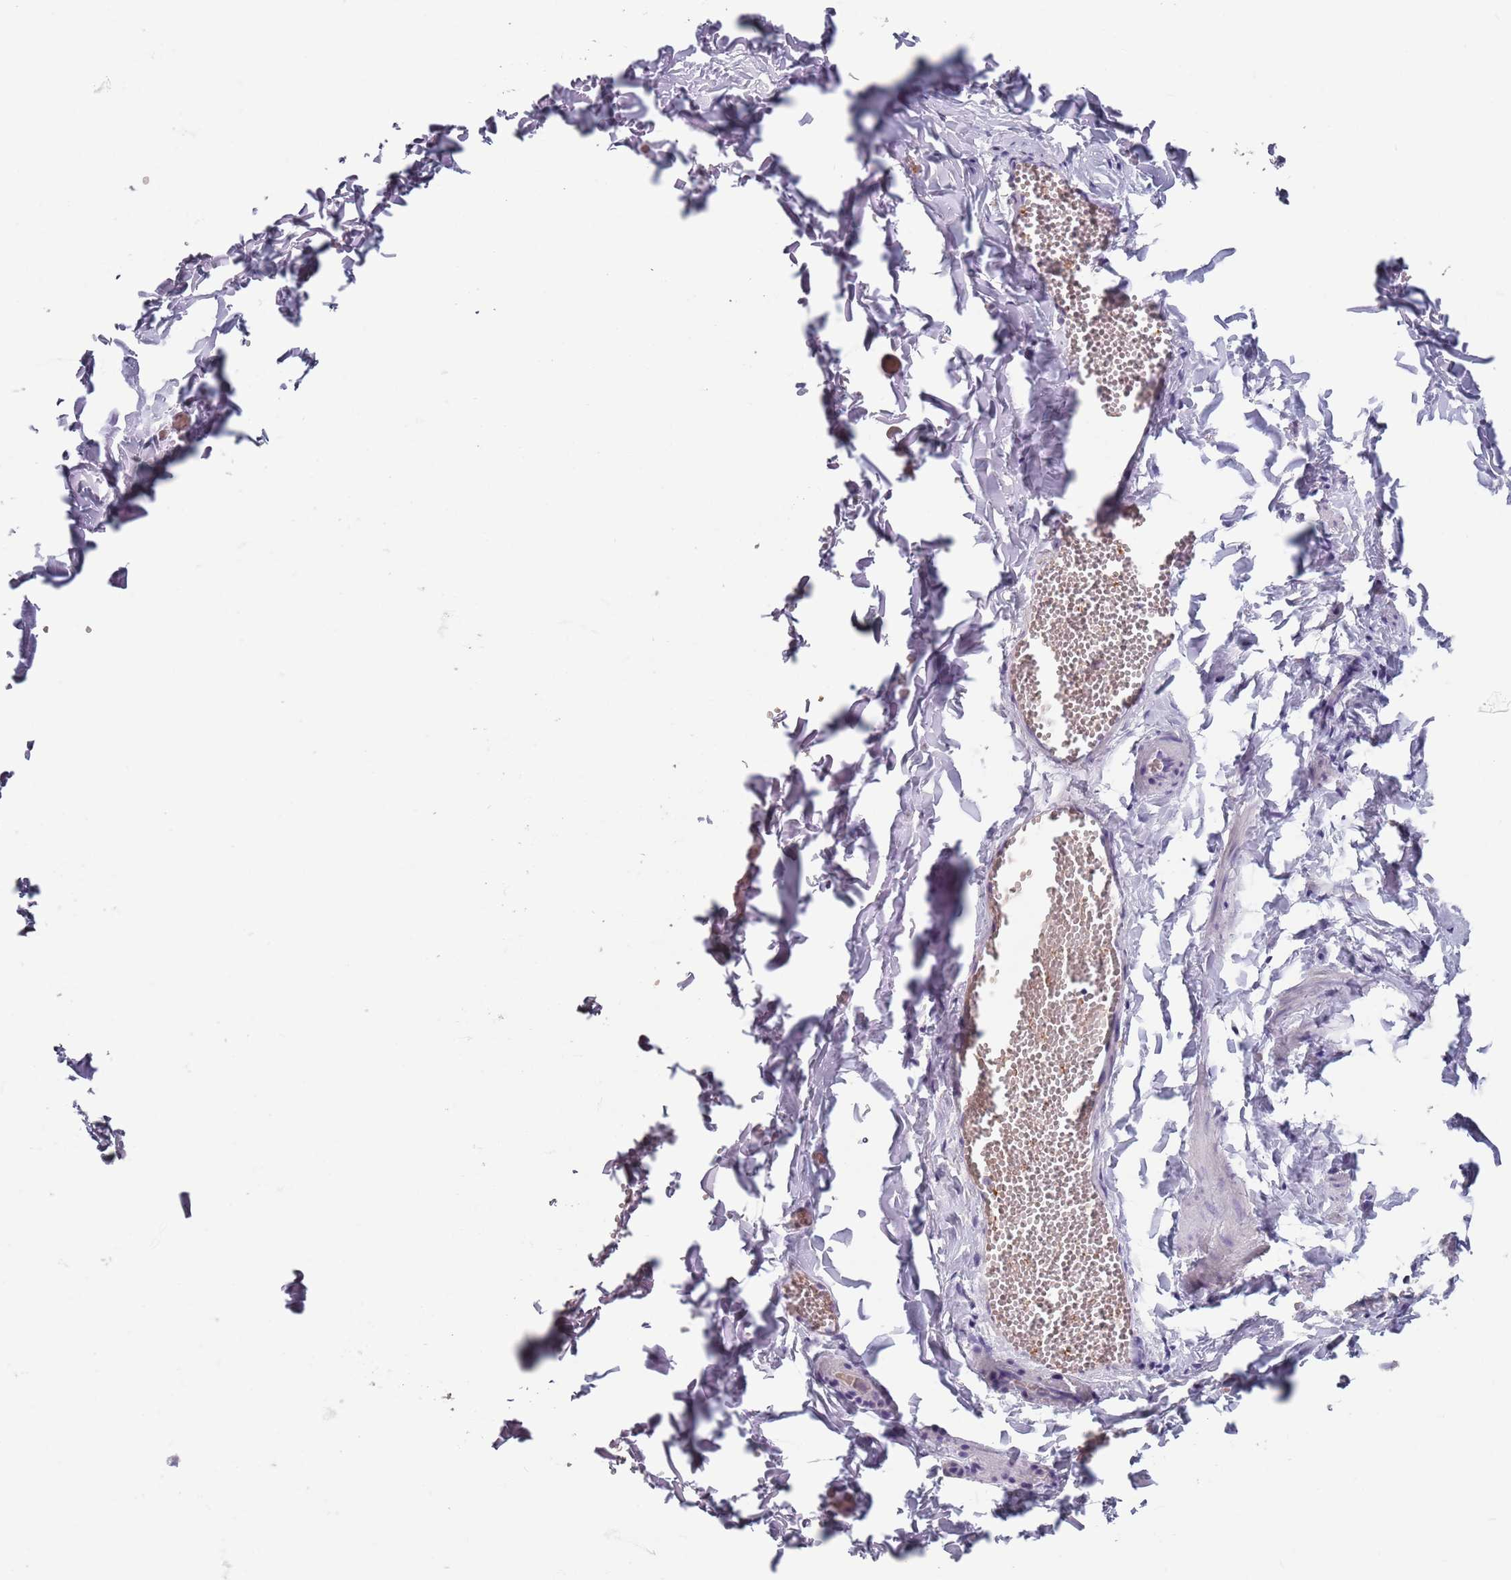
{"staining": {"intensity": "negative", "quantity": "none", "location": "none"}, "tissue": "adipose tissue", "cell_type": "Adipocytes", "image_type": "normal", "snomed": [{"axis": "morphology", "description": "Normal tissue, NOS"}, {"axis": "topography", "description": "Gallbladder"}, {"axis": "topography", "description": "Peripheral nerve tissue"}], "caption": "IHC image of normal adipose tissue: human adipose tissue stained with DAB exhibits no significant protein positivity in adipocytes. Brightfield microscopy of immunohistochemistry (IHC) stained with DAB (3,3'-diaminobenzidine) (brown) and hematoxylin (blue), captured at high magnification.", "gene": "SPESP1", "patient": {"sex": "male", "age": 38}}